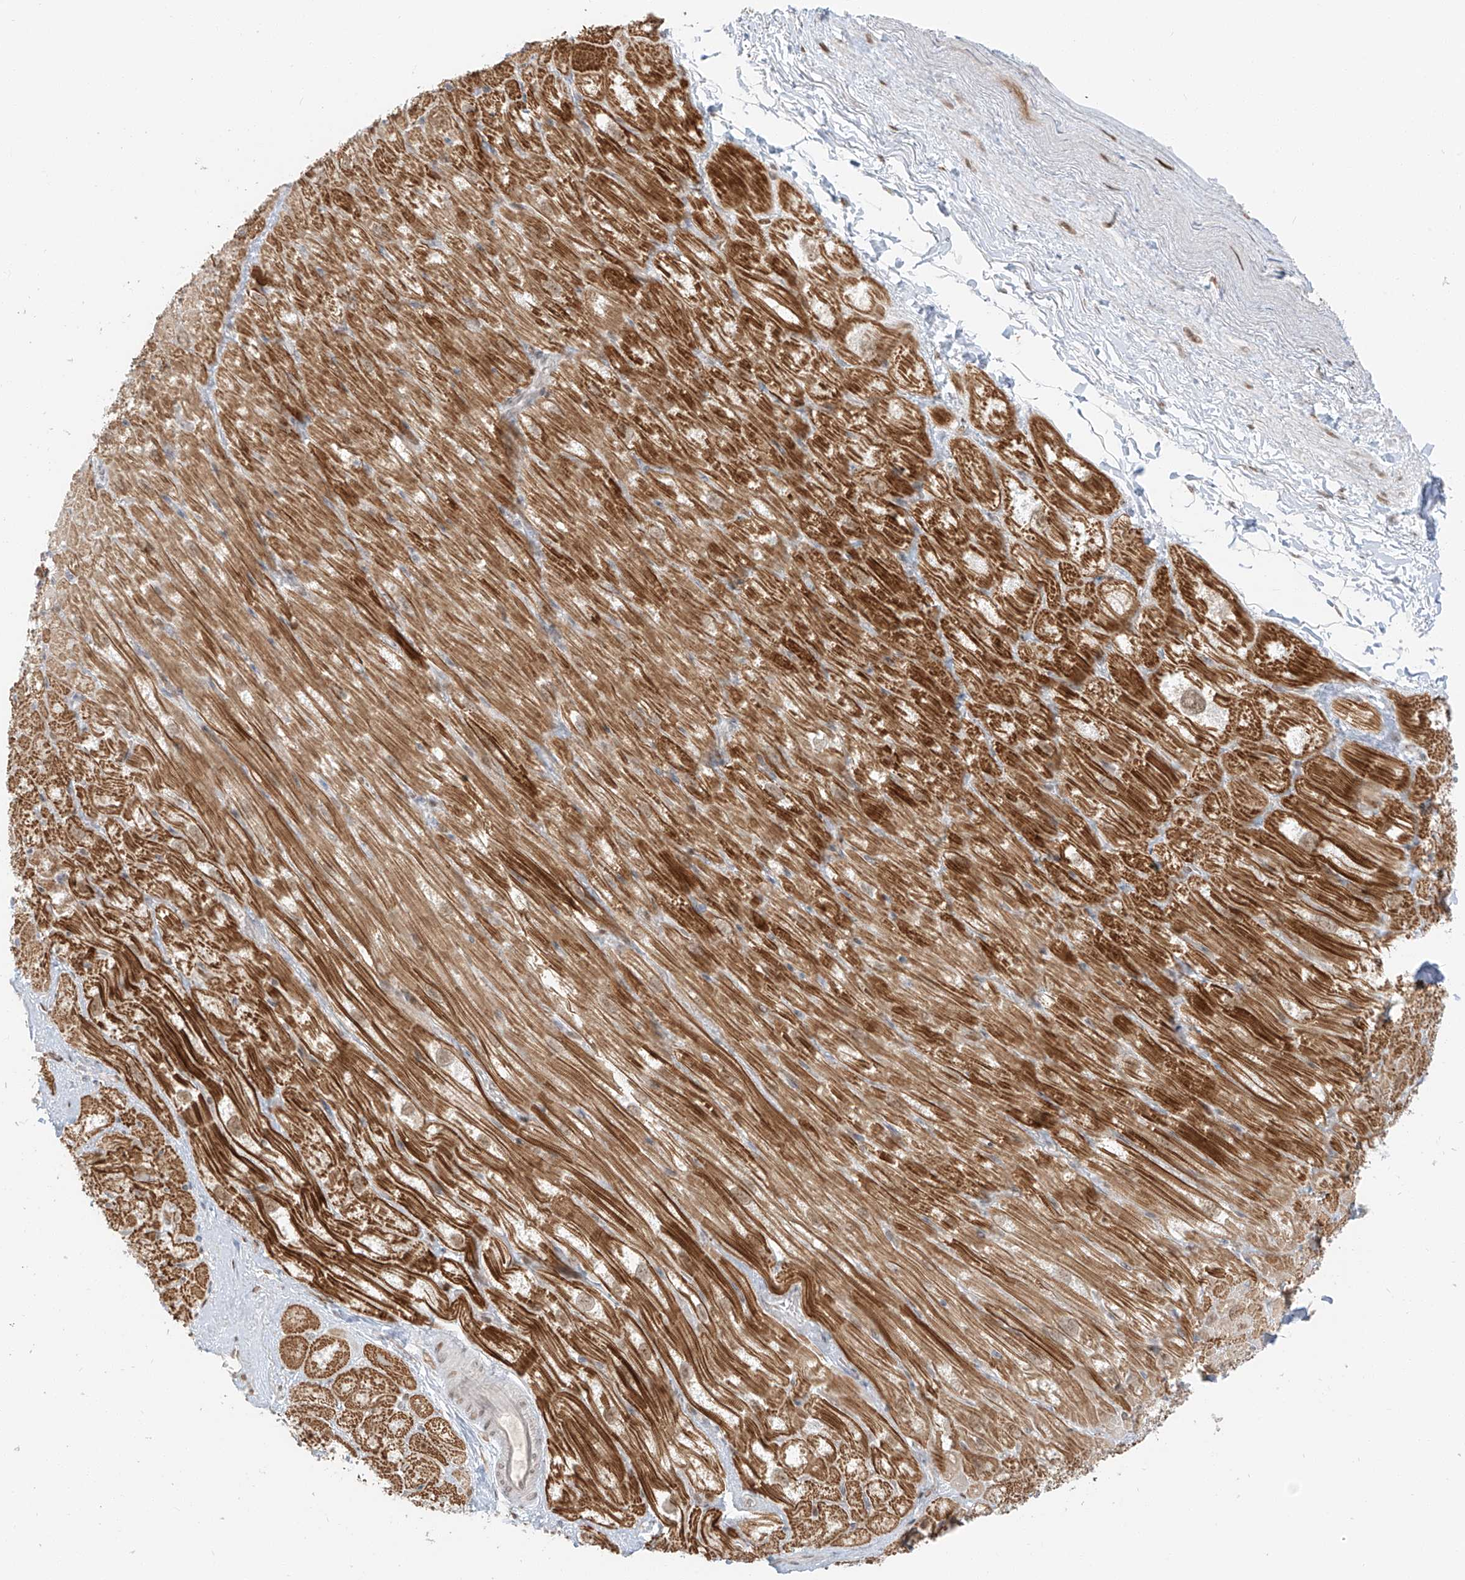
{"staining": {"intensity": "moderate", "quantity": ">75%", "location": "cytoplasmic/membranous"}, "tissue": "heart muscle", "cell_type": "Cardiomyocytes", "image_type": "normal", "snomed": [{"axis": "morphology", "description": "Normal tissue, NOS"}, {"axis": "topography", "description": "Heart"}], "caption": "Immunohistochemical staining of normal heart muscle reveals moderate cytoplasmic/membranous protein staining in about >75% of cardiomyocytes.", "gene": "ZNF774", "patient": {"sex": "male", "age": 50}}